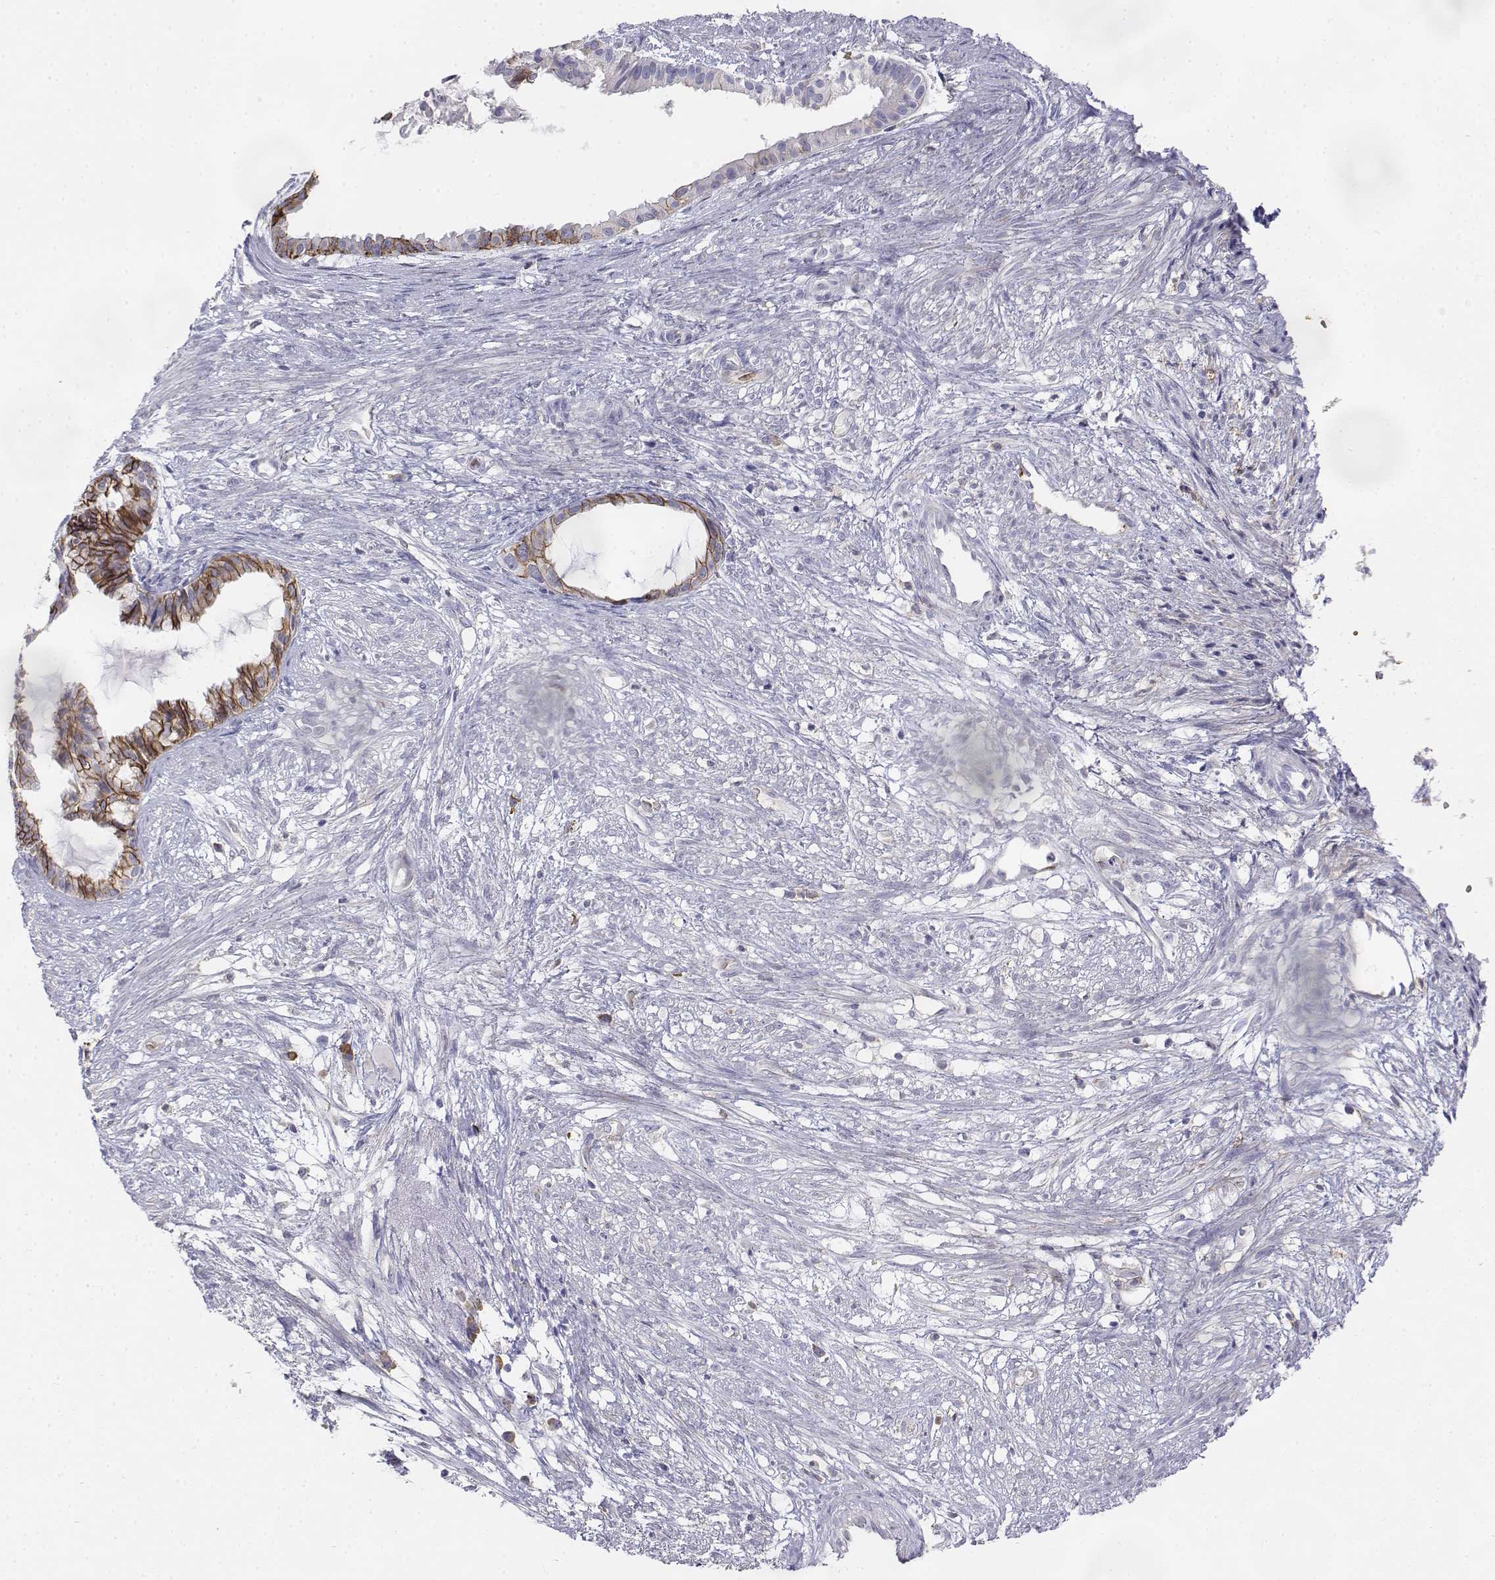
{"staining": {"intensity": "negative", "quantity": "none", "location": "none"}, "tissue": "endometrial cancer", "cell_type": "Tumor cells", "image_type": "cancer", "snomed": [{"axis": "morphology", "description": "Adenocarcinoma, NOS"}, {"axis": "topography", "description": "Endometrium"}], "caption": "A high-resolution photomicrograph shows immunohistochemistry staining of endometrial cancer, which reveals no significant expression in tumor cells.", "gene": "CADM1", "patient": {"sex": "female", "age": 86}}